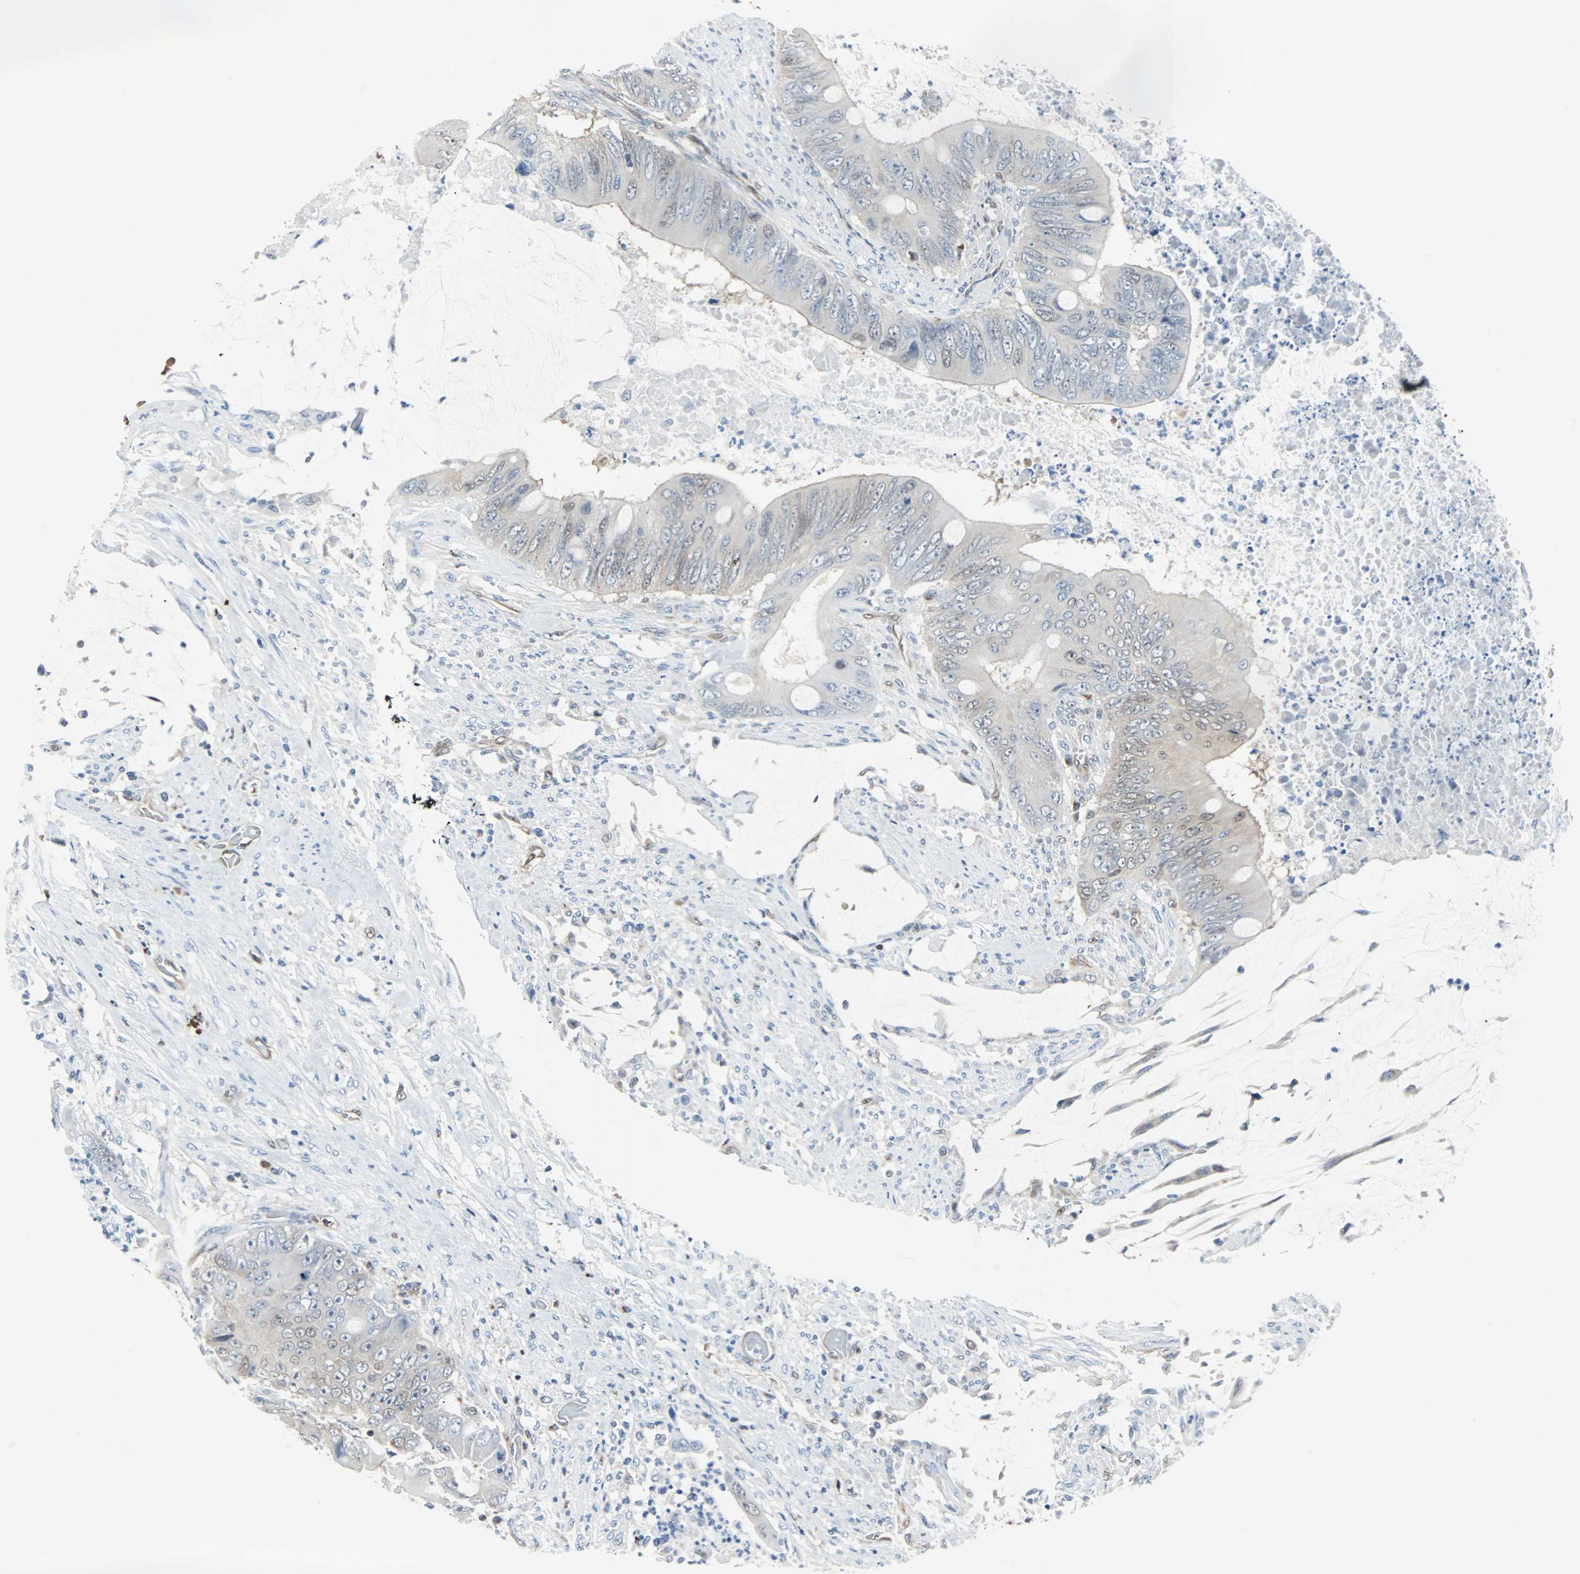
{"staining": {"intensity": "weak", "quantity": "<25%", "location": "nuclear"}, "tissue": "colorectal cancer", "cell_type": "Tumor cells", "image_type": "cancer", "snomed": [{"axis": "morphology", "description": "Adenocarcinoma, NOS"}, {"axis": "topography", "description": "Rectum"}], "caption": "Immunohistochemistry of human adenocarcinoma (colorectal) shows no expression in tumor cells.", "gene": "MAP2K6", "patient": {"sex": "female", "age": 77}}